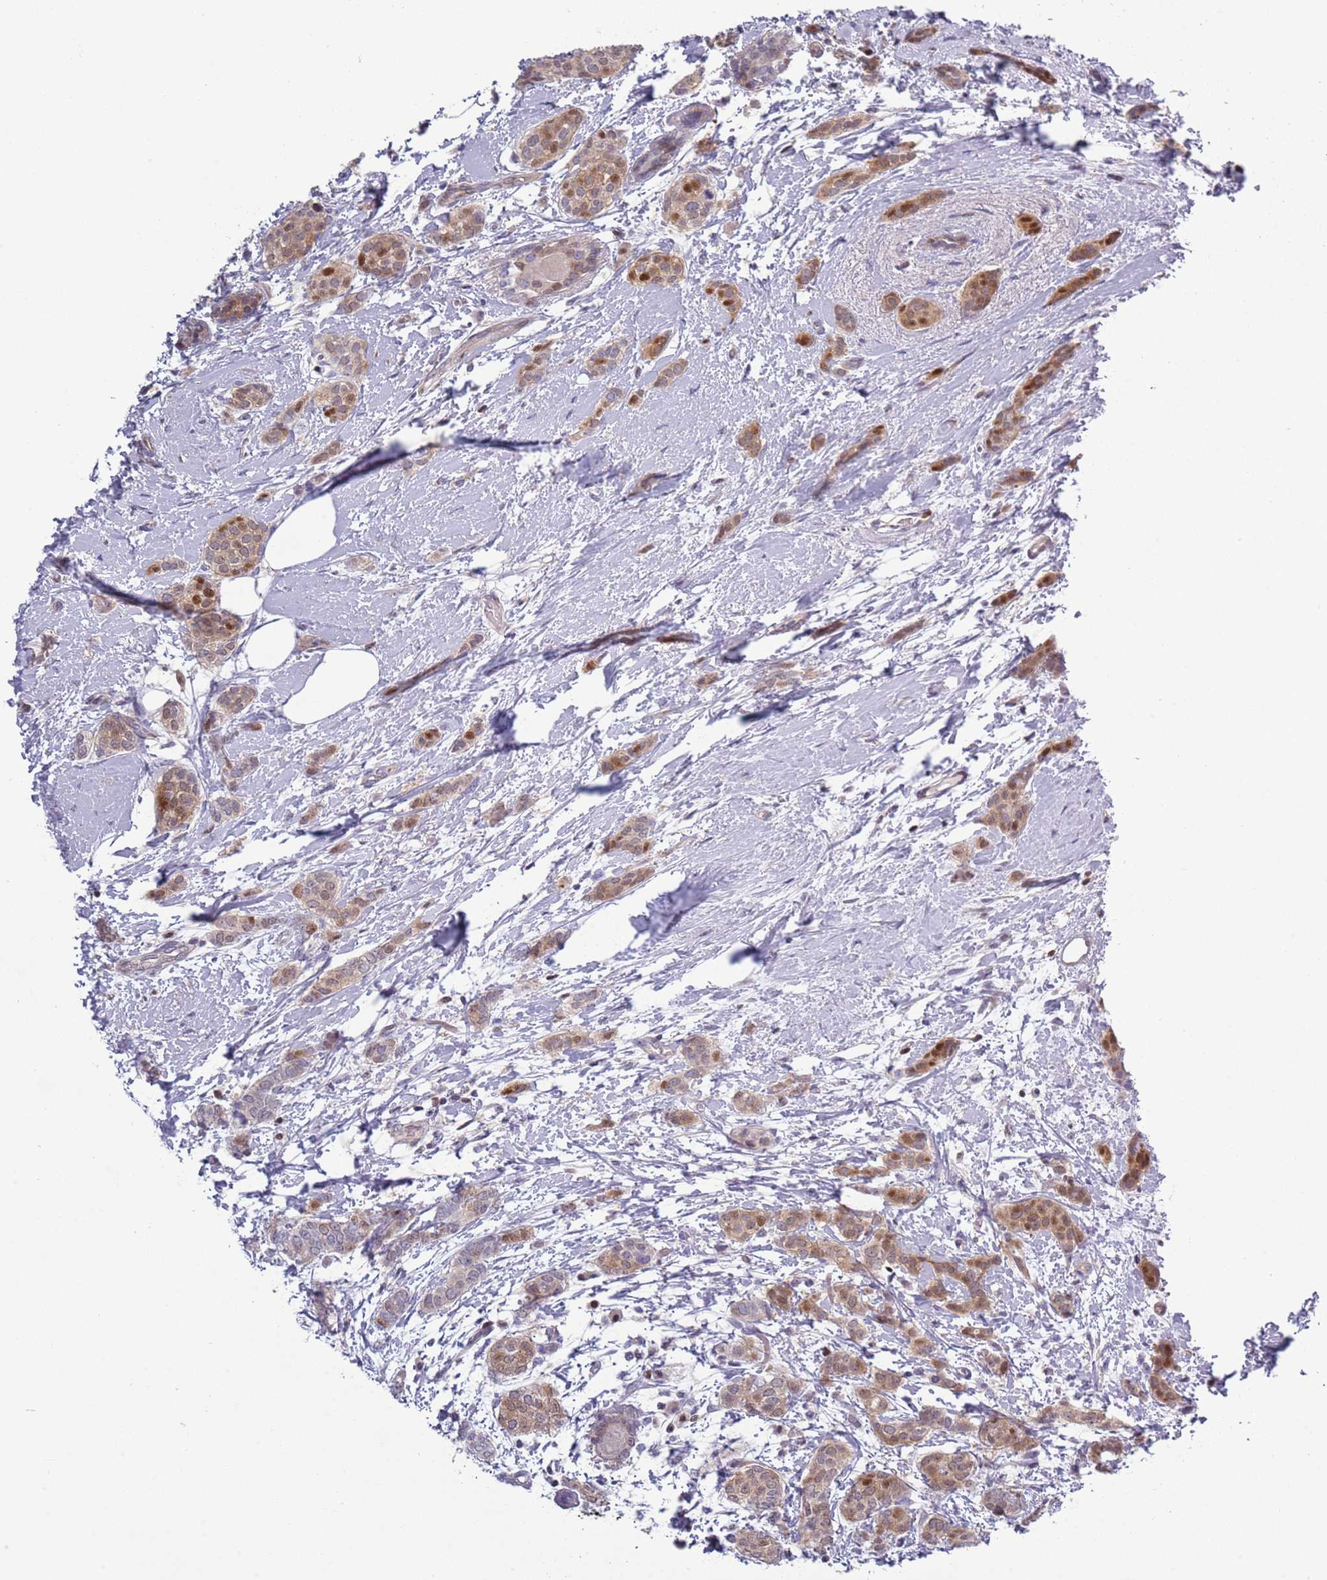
{"staining": {"intensity": "moderate", "quantity": "25%-75%", "location": "cytoplasmic/membranous,nuclear"}, "tissue": "breast cancer", "cell_type": "Tumor cells", "image_type": "cancer", "snomed": [{"axis": "morphology", "description": "Duct carcinoma"}, {"axis": "topography", "description": "Breast"}], "caption": "This photomicrograph shows breast cancer (infiltrating ductal carcinoma) stained with immunohistochemistry (IHC) to label a protein in brown. The cytoplasmic/membranous and nuclear of tumor cells show moderate positivity for the protein. Nuclei are counter-stained blue.", "gene": "NBPF6", "patient": {"sex": "female", "age": 72}}